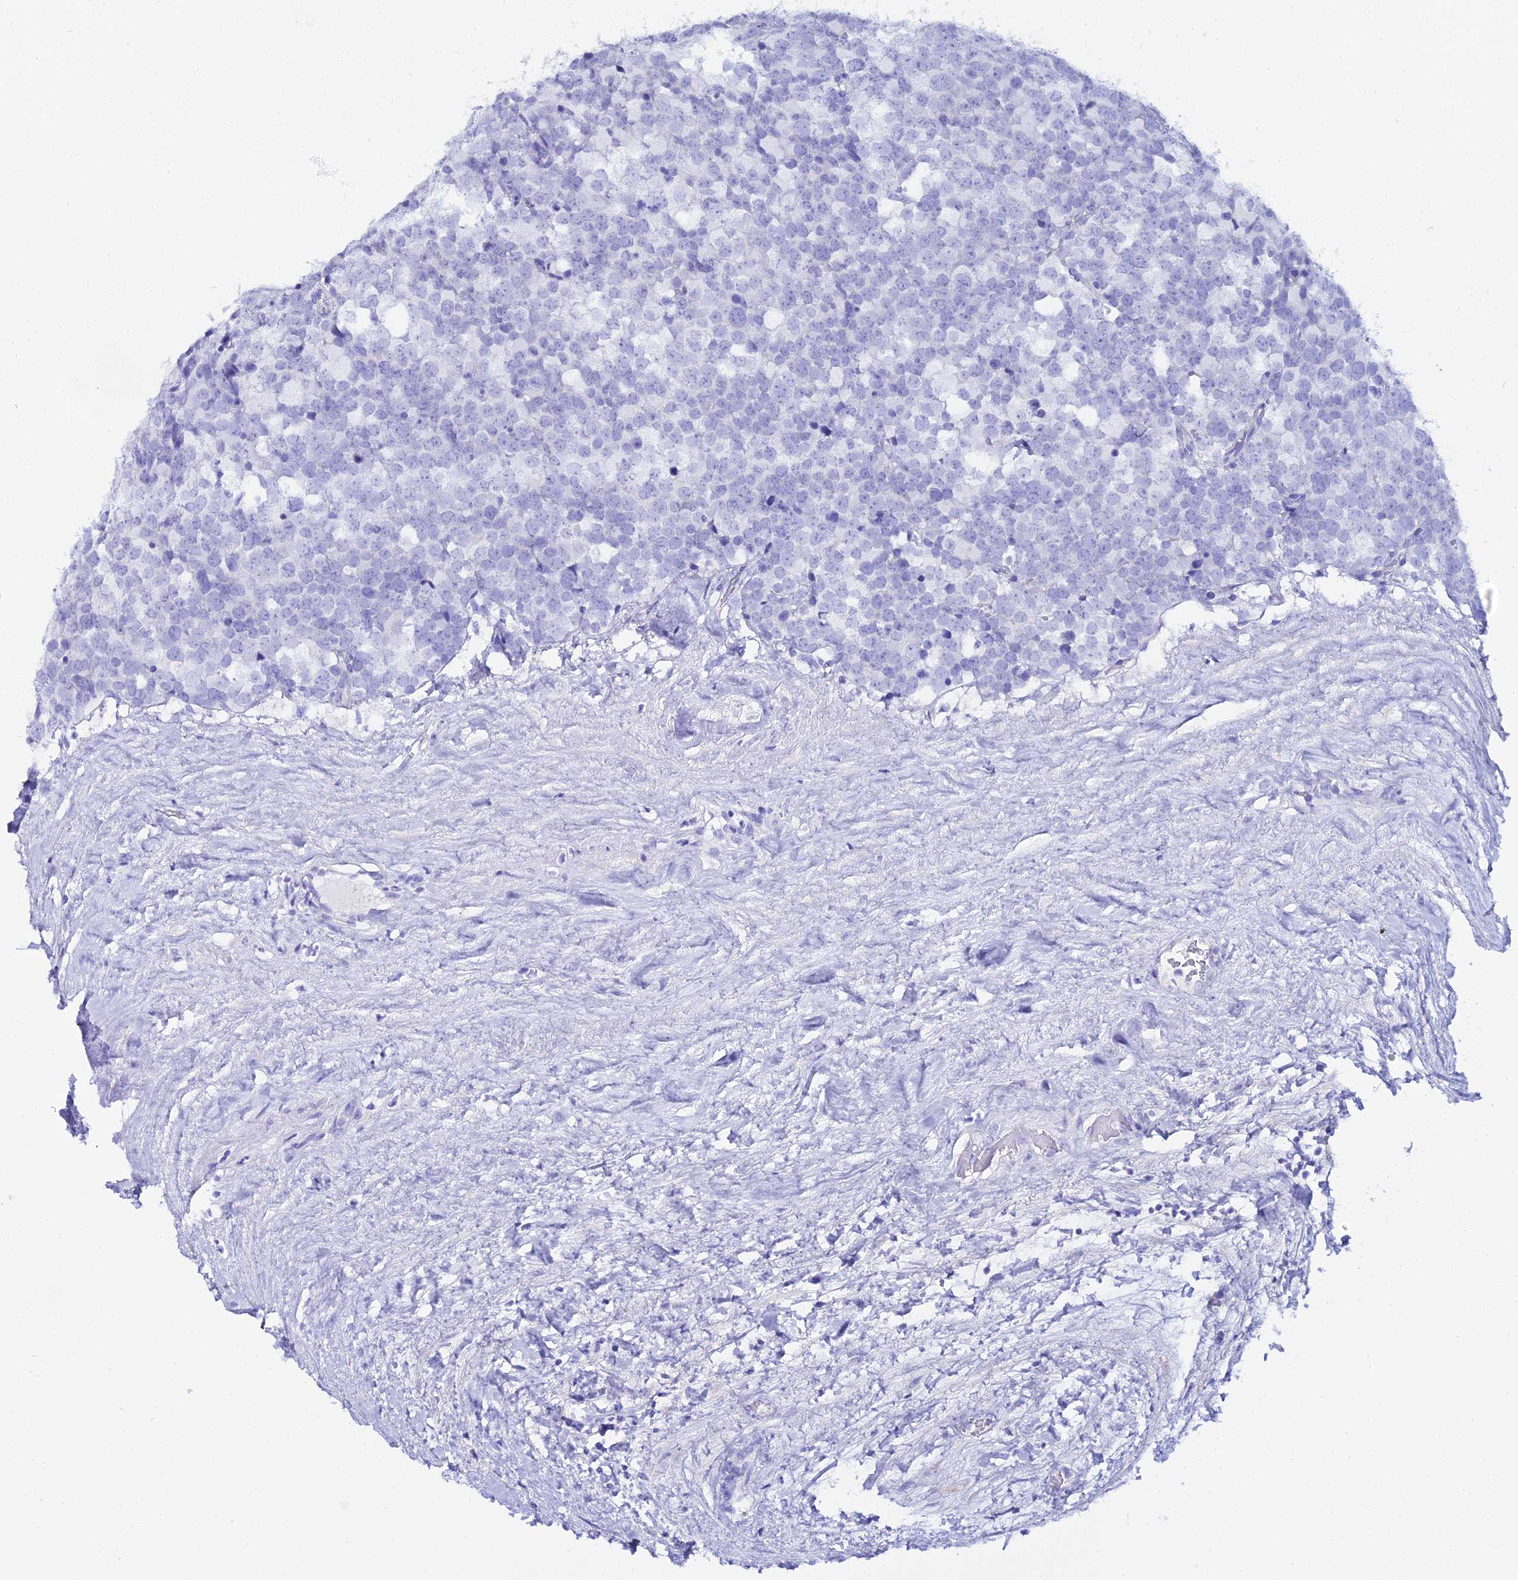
{"staining": {"intensity": "negative", "quantity": "none", "location": "none"}, "tissue": "testis cancer", "cell_type": "Tumor cells", "image_type": "cancer", "snomed": [{"axis": "morphology", "description": "Seminoma, NOS"}, {"axis": "topography", "description": "Testis"}], "caption": "Tumor cells show no significant protein positivity in seminoma (testis).", "gene": "OR4D5", "patient": {"sex": "male", "age": 71}}